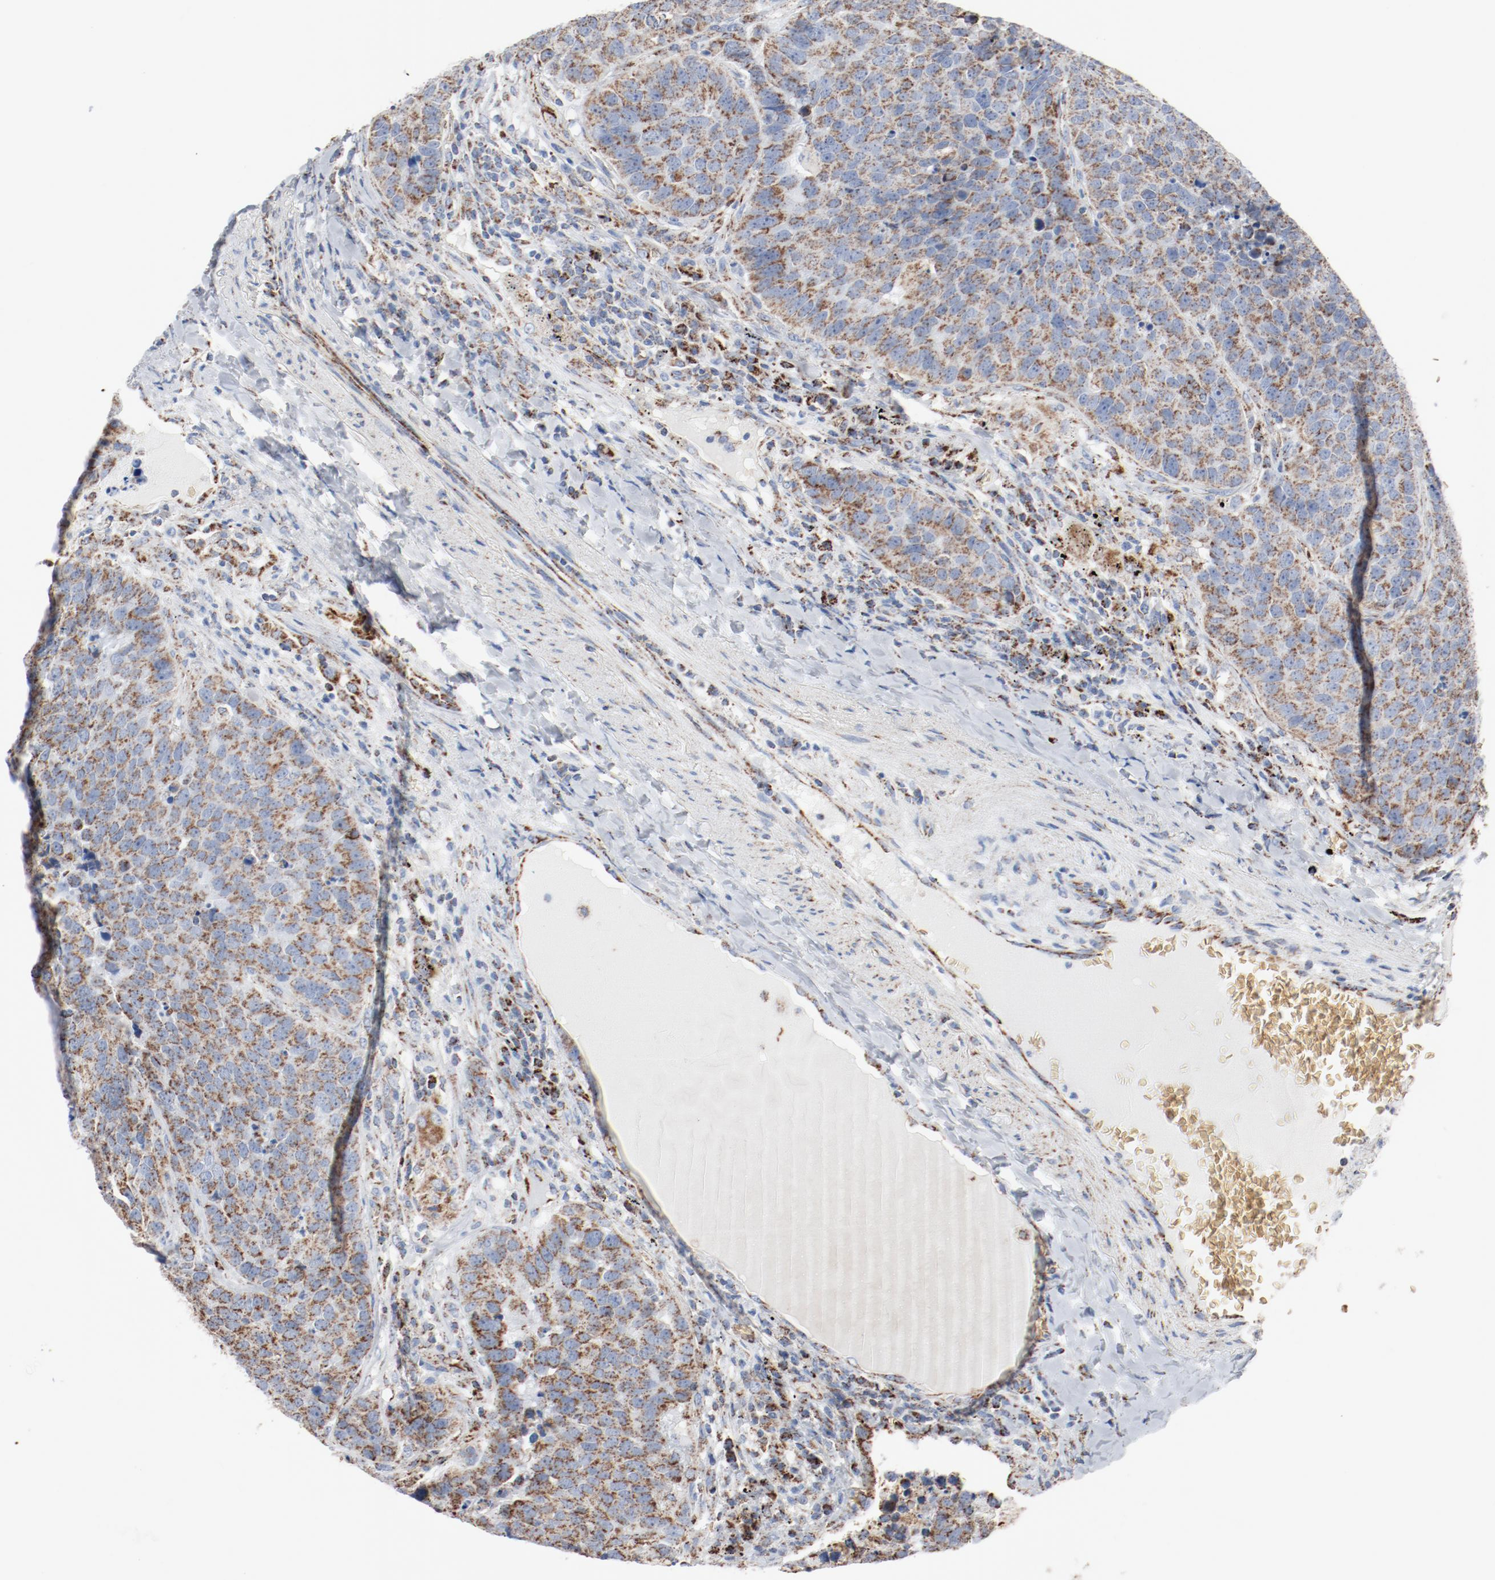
{"staining": {"intensity": "weak", "quantity": ">75%", "location": "cytoplasmic/membranous"}, "tissue": "carcinoid", "cell_type": "Tumor cells", "image_type": "cancer", "snomed": [{"axis": "morphology", "description": "Carcinoid, malignant, NOS"}, {"axis": "topography", "description": "Lung"}], "caption": "Protein expression analysis of malignant carcinoid displays weak cytoplasmic/membranous positivity in approximately >75% of tumor cells.", "gene": "NDUFB8", "patient": {"sex": "male", "age": 60}}